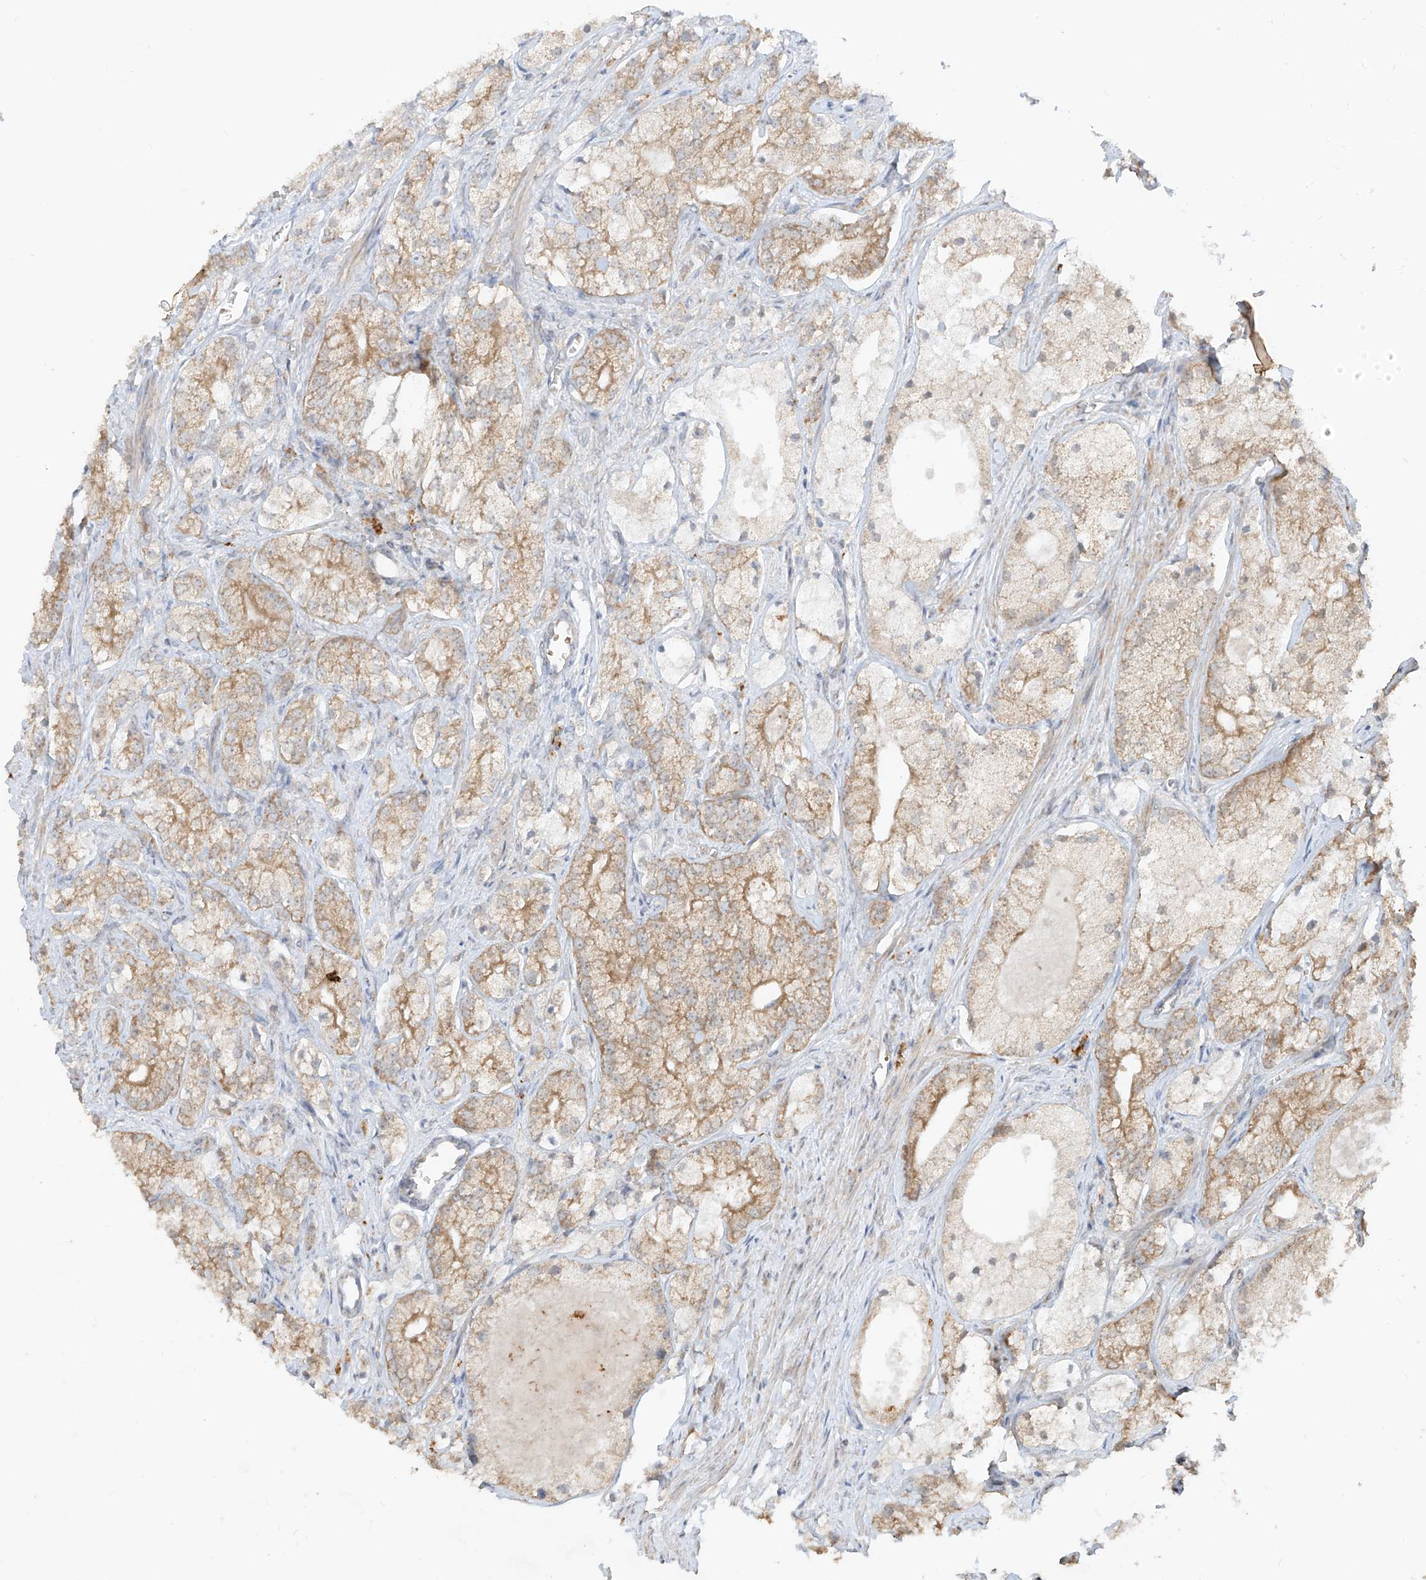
{"staining": {"intensity": "weak", "quantity": ">75%", "location": "cytoplasmic/membranous"}, "tissue": "prostate cancer", "cell_type": "Tumor cells", "image_type": "cancer", "snomed": [{"axis": "morphology", "description": "Adenocarcinoma, Low grade"}, {"axis": "topography", "description": "Prostate"}], "caption": "Immunohistochemistry (IHC) of human prostate cancer exhibits low levels of weak cytoplasmic/membranous positivity in about >75% of tumor cells.", "gene": "MTUS2", "patient": {"sex": "male", "age": 69}}